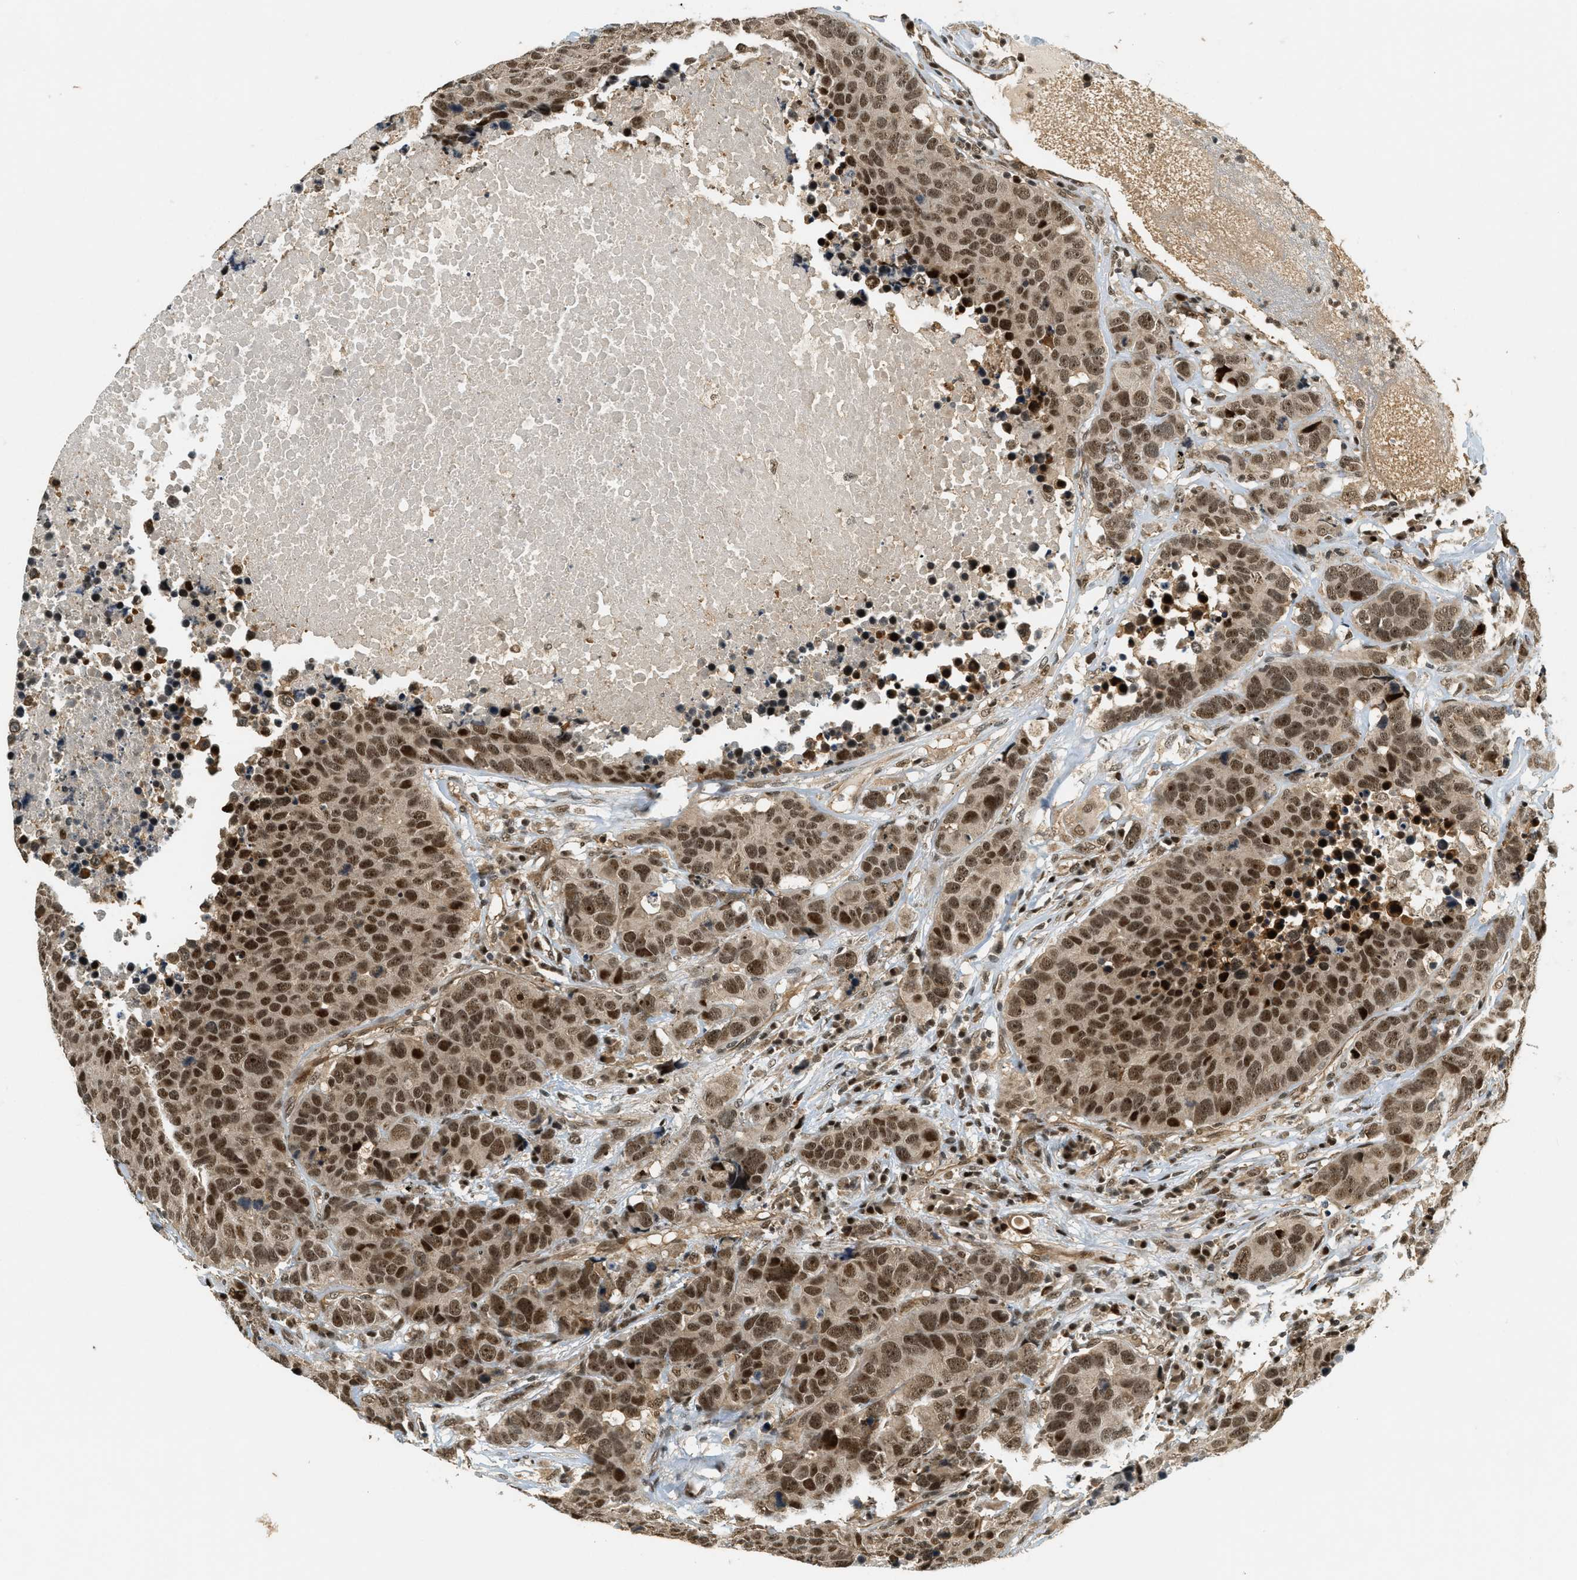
{"staining": {"intensity": "moderate", "quantity": ">75%", "location": "cytoplasmic/membranous,nuclear"}, "tissue": "carcinoid", "cell_type": "Tumor cells", "image_type": "cancer", "snomed": [{"axis": "morphology", "description": "Carcinoid, malignant, NOS"}, {"axis": "topography", "description": "Lung"}], "caption": "Approximately >75% of tumor cells in carcinoid reveal moderate cytoplasmic/membranous and nuclear protein staining as visualized by brown immunohistochemical staining.", "gene": "FOXM1", "patient": {"sex": "male", "age": 60}}